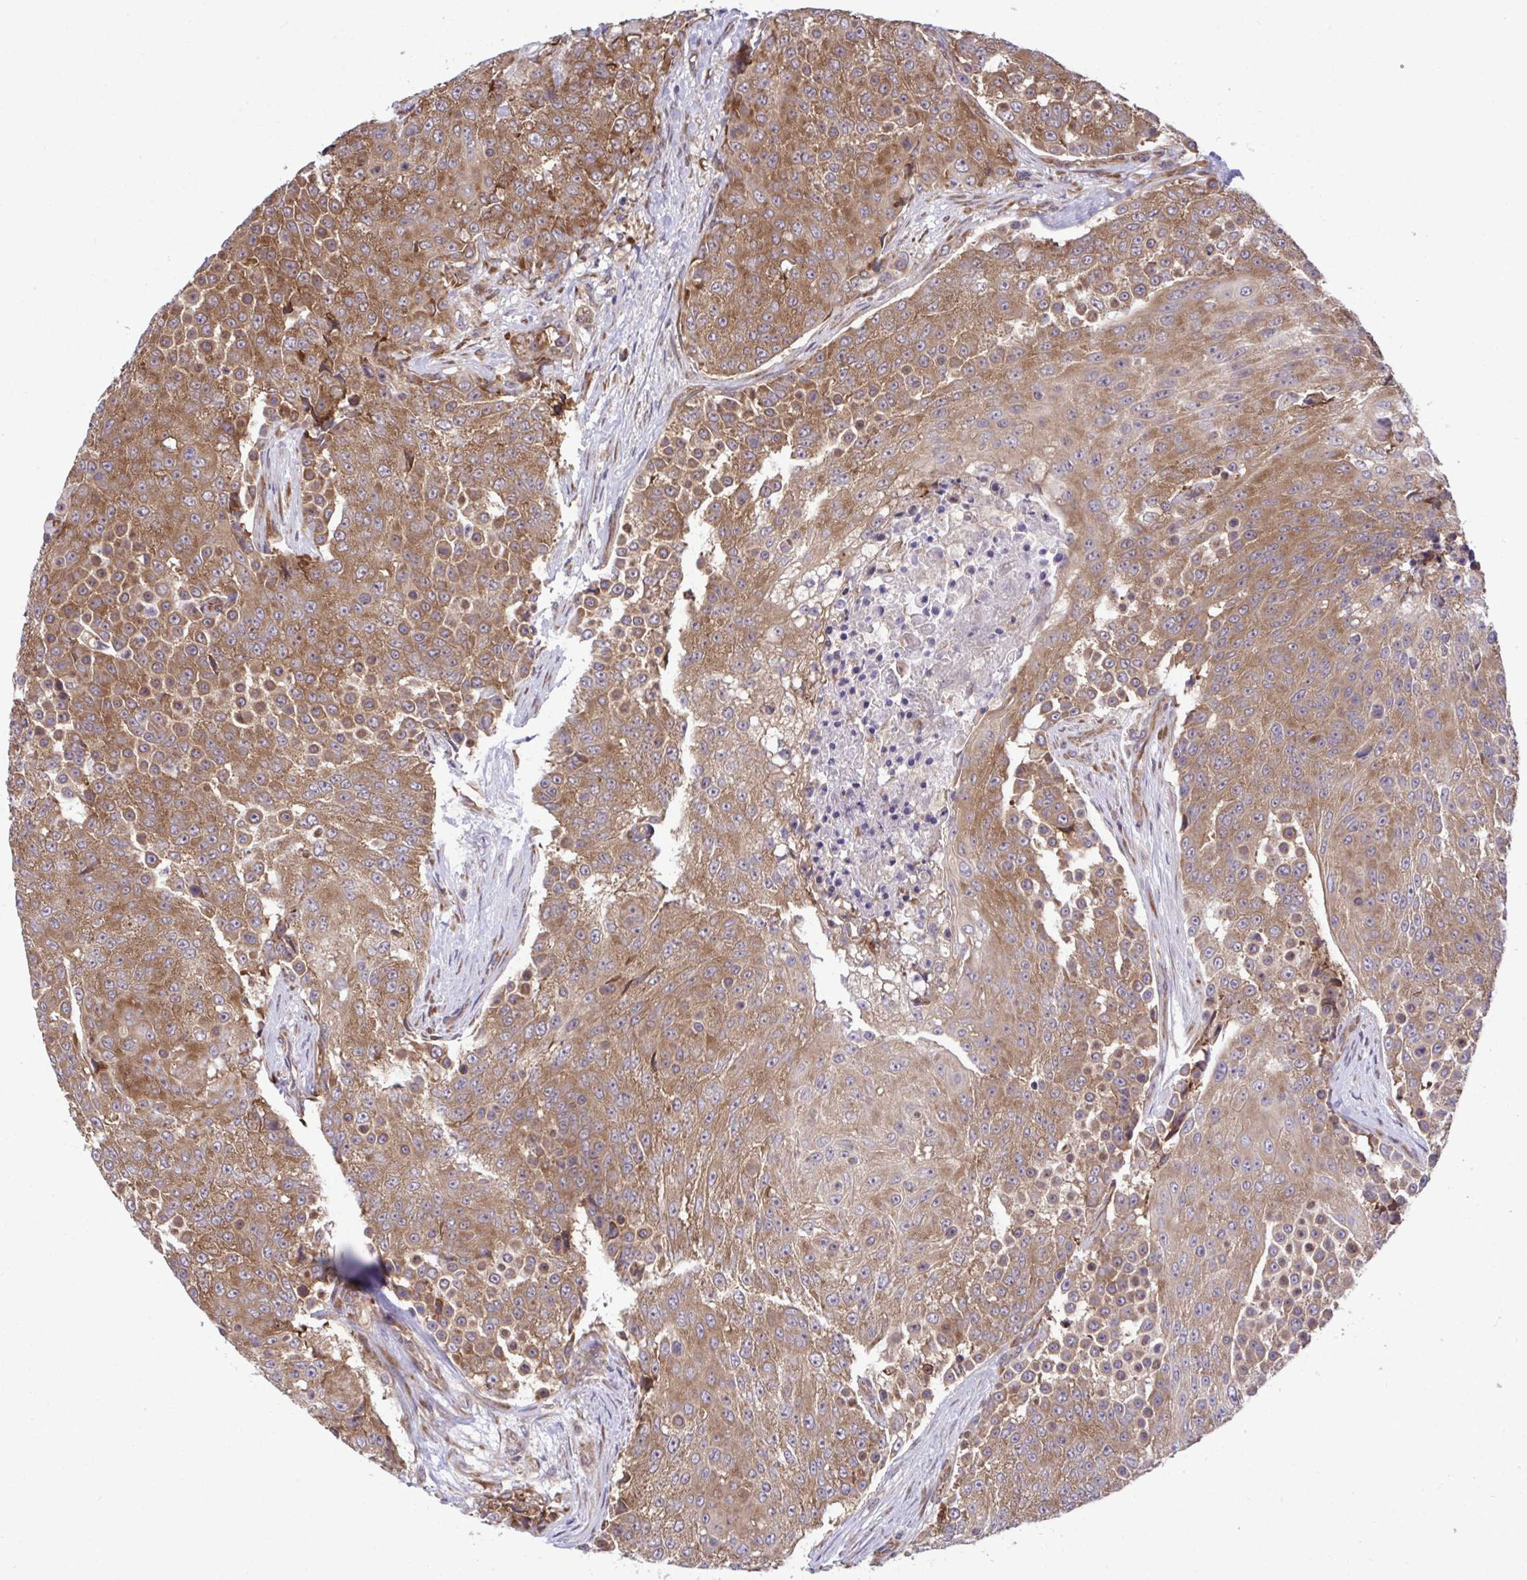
{"staining": {"intensity": "moderate", "quantity": ">75%", "location": "cytoplasmic/membranous"}, "tissue": "urothelial cancer", "cell_type": "Tumor cells", "image_type": "cancer", "snomed": [{"axis": "morphology", "description": "Urothelial carcinoma, High grade"}, {"axis": "topography", "description": "Urinary bladder"}], "caption": "Protein staining exhibits moderate cytoplasmic/membranous expression in about >75% of tumor cells in urothelial cancer.", "gene": "RPS15", "patient": {"sex": "female", "age": 63}}